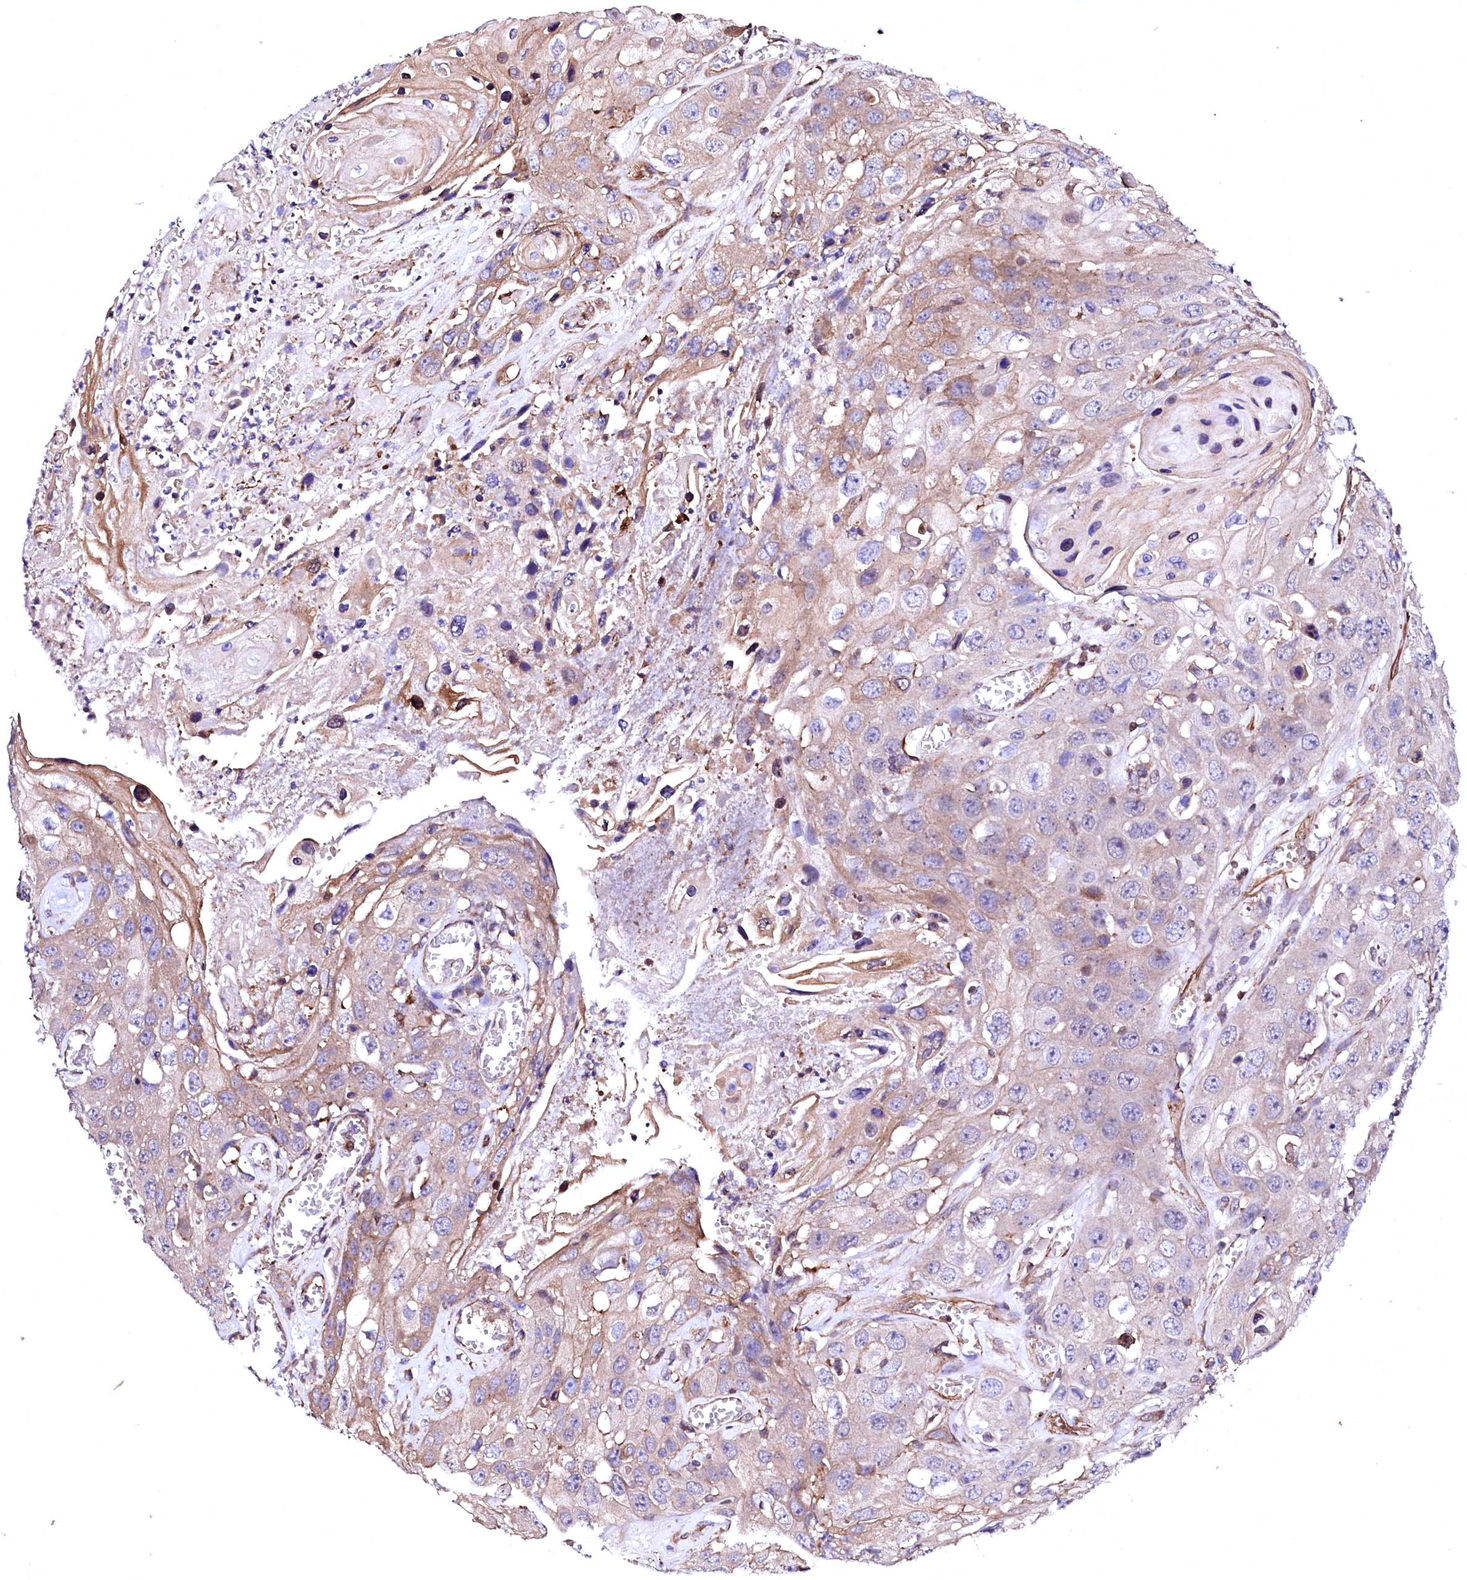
{"staining": {"intensity": "moderate", "quantity": "<25%", "location": "cytoplasmic/membranous"}, "tissue": "skin cancer", "cell_type": "Tumor cells", "image_type": "cancer", "snomed": [{"axis": "morphology", "description": "Squamous cell carcinoma, NOS"}, {"axis": "topography", "description": "Skin"}], "caption": "Immunohistochemistry (IHC) of human squamous cell carcinoma (skin) reveals low levels of moderate cytoplasmic/membranous staining in about <25% of tumor cells.", "gene": "GPR176", "patient": {"sex": "male", "age": 55}}